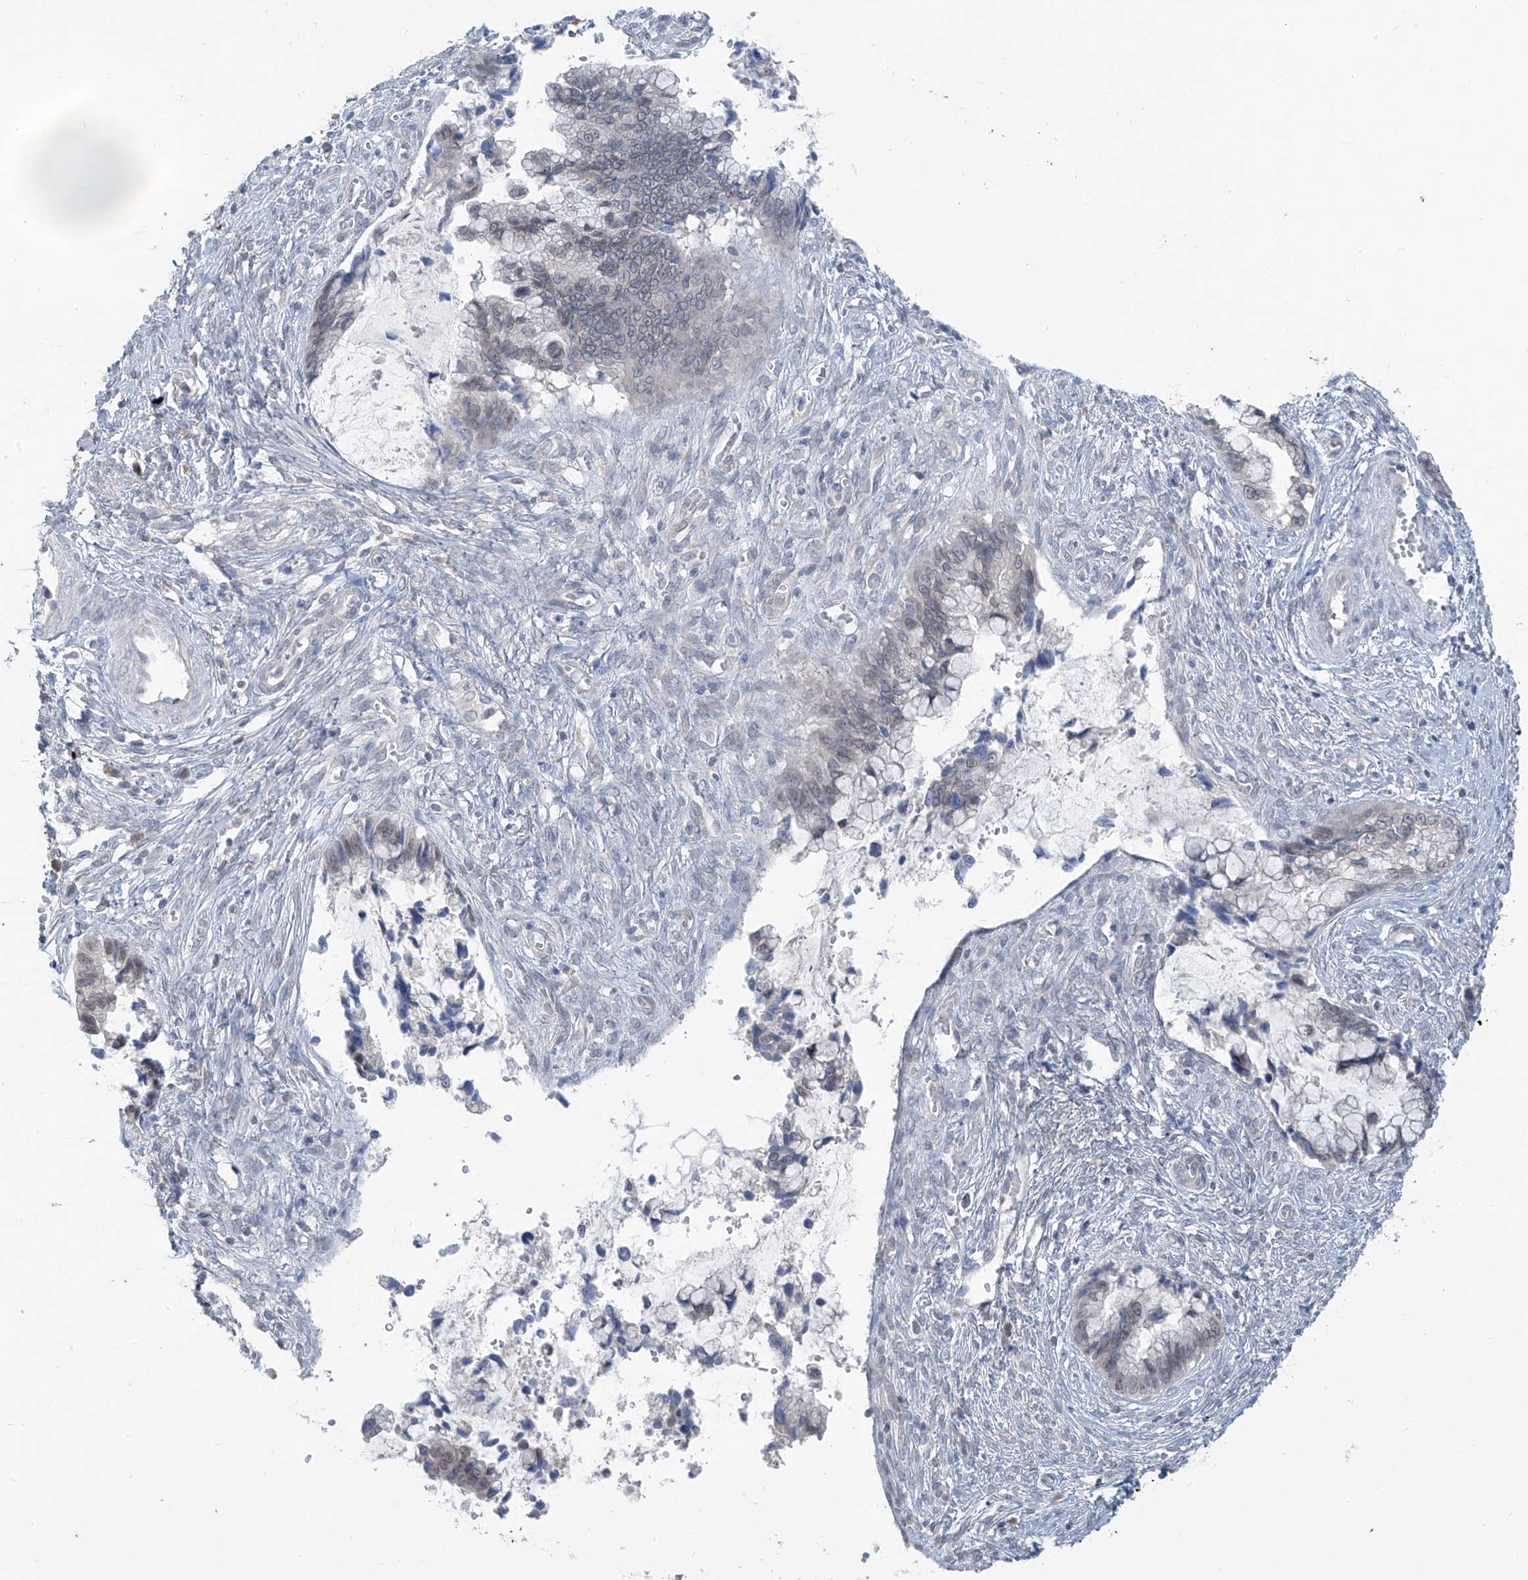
{"staining": {"intensity": "weak", "quantity": "<25%", "location": "cytoplasmic/membranous"}, "tissue": "cervical cancer", "cell_type": "Tumor cells", "image_type": "cancer", "snomed": [{"axis": "morphology", "description": "Adenocarcinoma, NOS"}, {"axis": "topography", "description": "Cervix"}], "caption": "Human adenocarcinoma (cervical) stained for a protein using IHC demonstrates no staining in tumor cells.", "gene": "KRTAP25-1", "patient": {"sex": "female", "age": 44}}